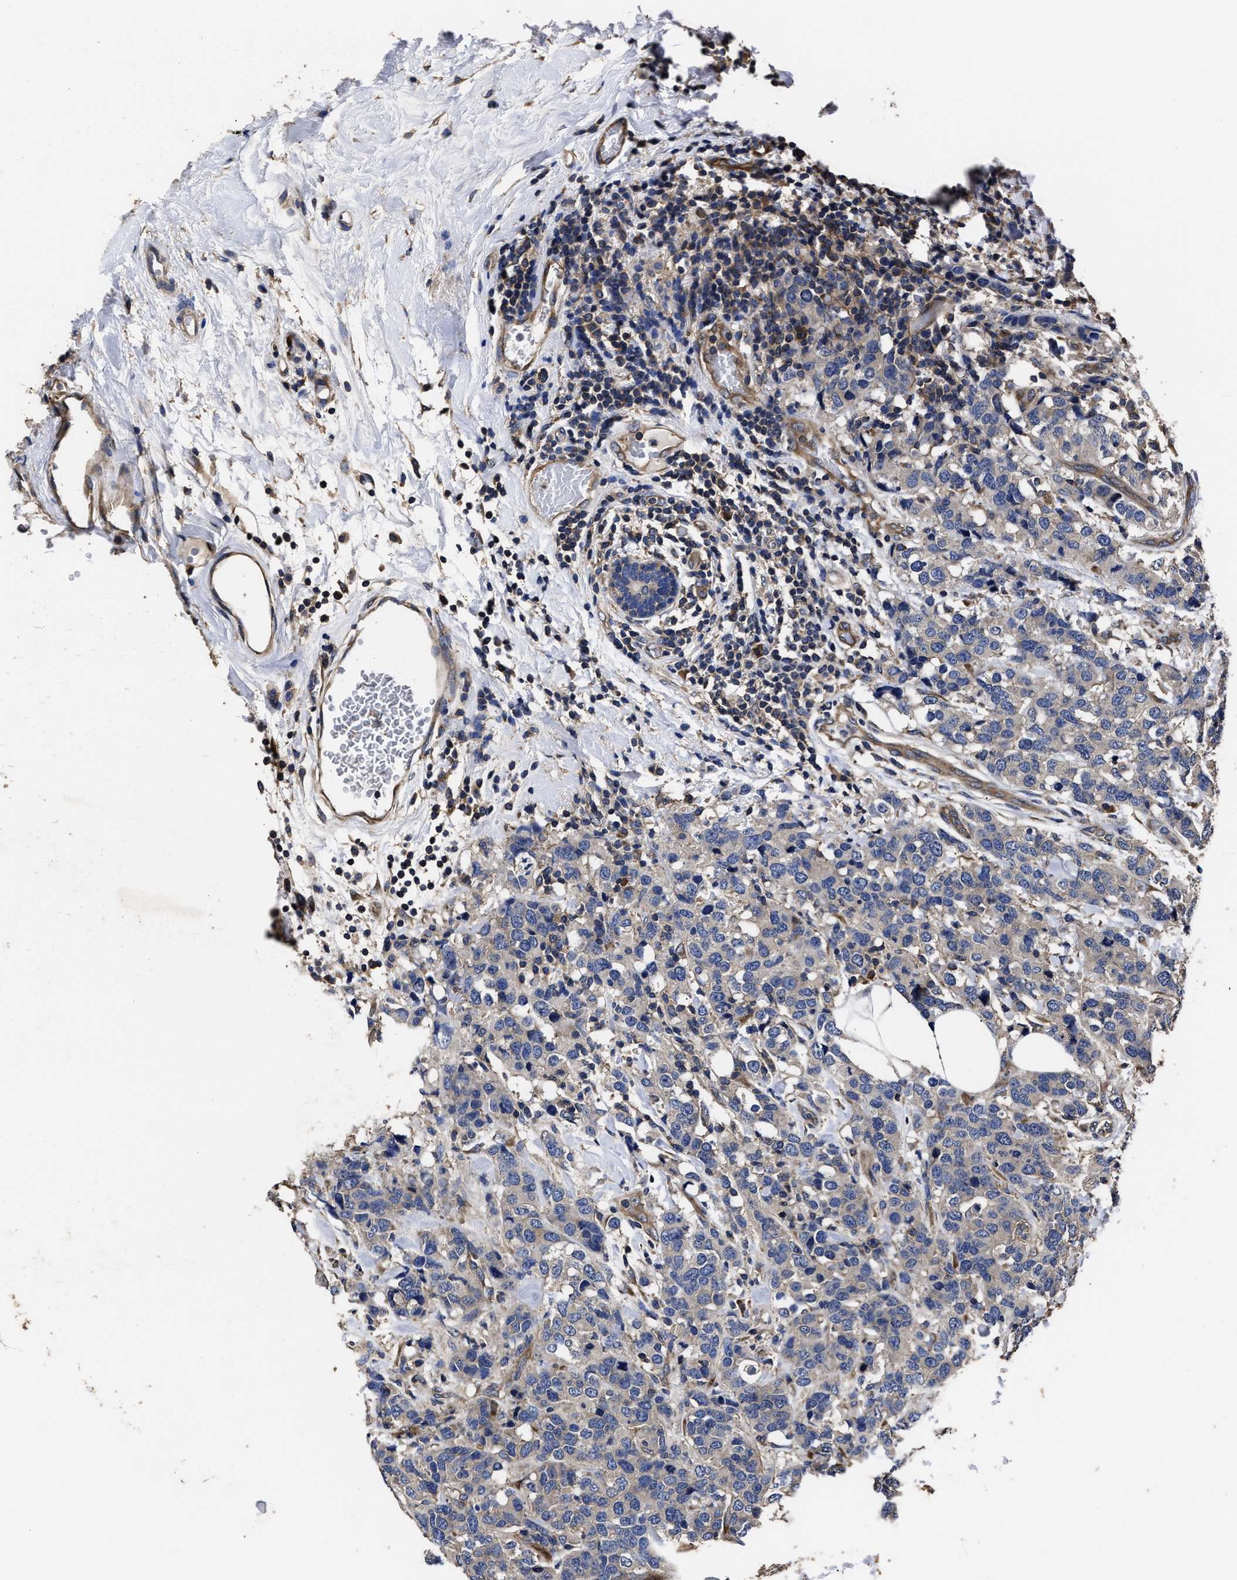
{"staining": {"intensity": "negative", "quantity": "none", "location": "none"}, "tissue": "breast cancer", "cell_type": "Tumor cells", "image_type": "cancer", "snomed": [{"axis": "morphology", "description": "Lobular carcinoma"}, {"axis": "topography", "description": "Breast"}], "caption": "High power microscopy image of an immunohistochemistry photomicrograph of breast lobular carcinoma, revealing no significant expression in tumor cells.", "gene": "AVEN", "patient": {"sex": "female", "age": 59}}